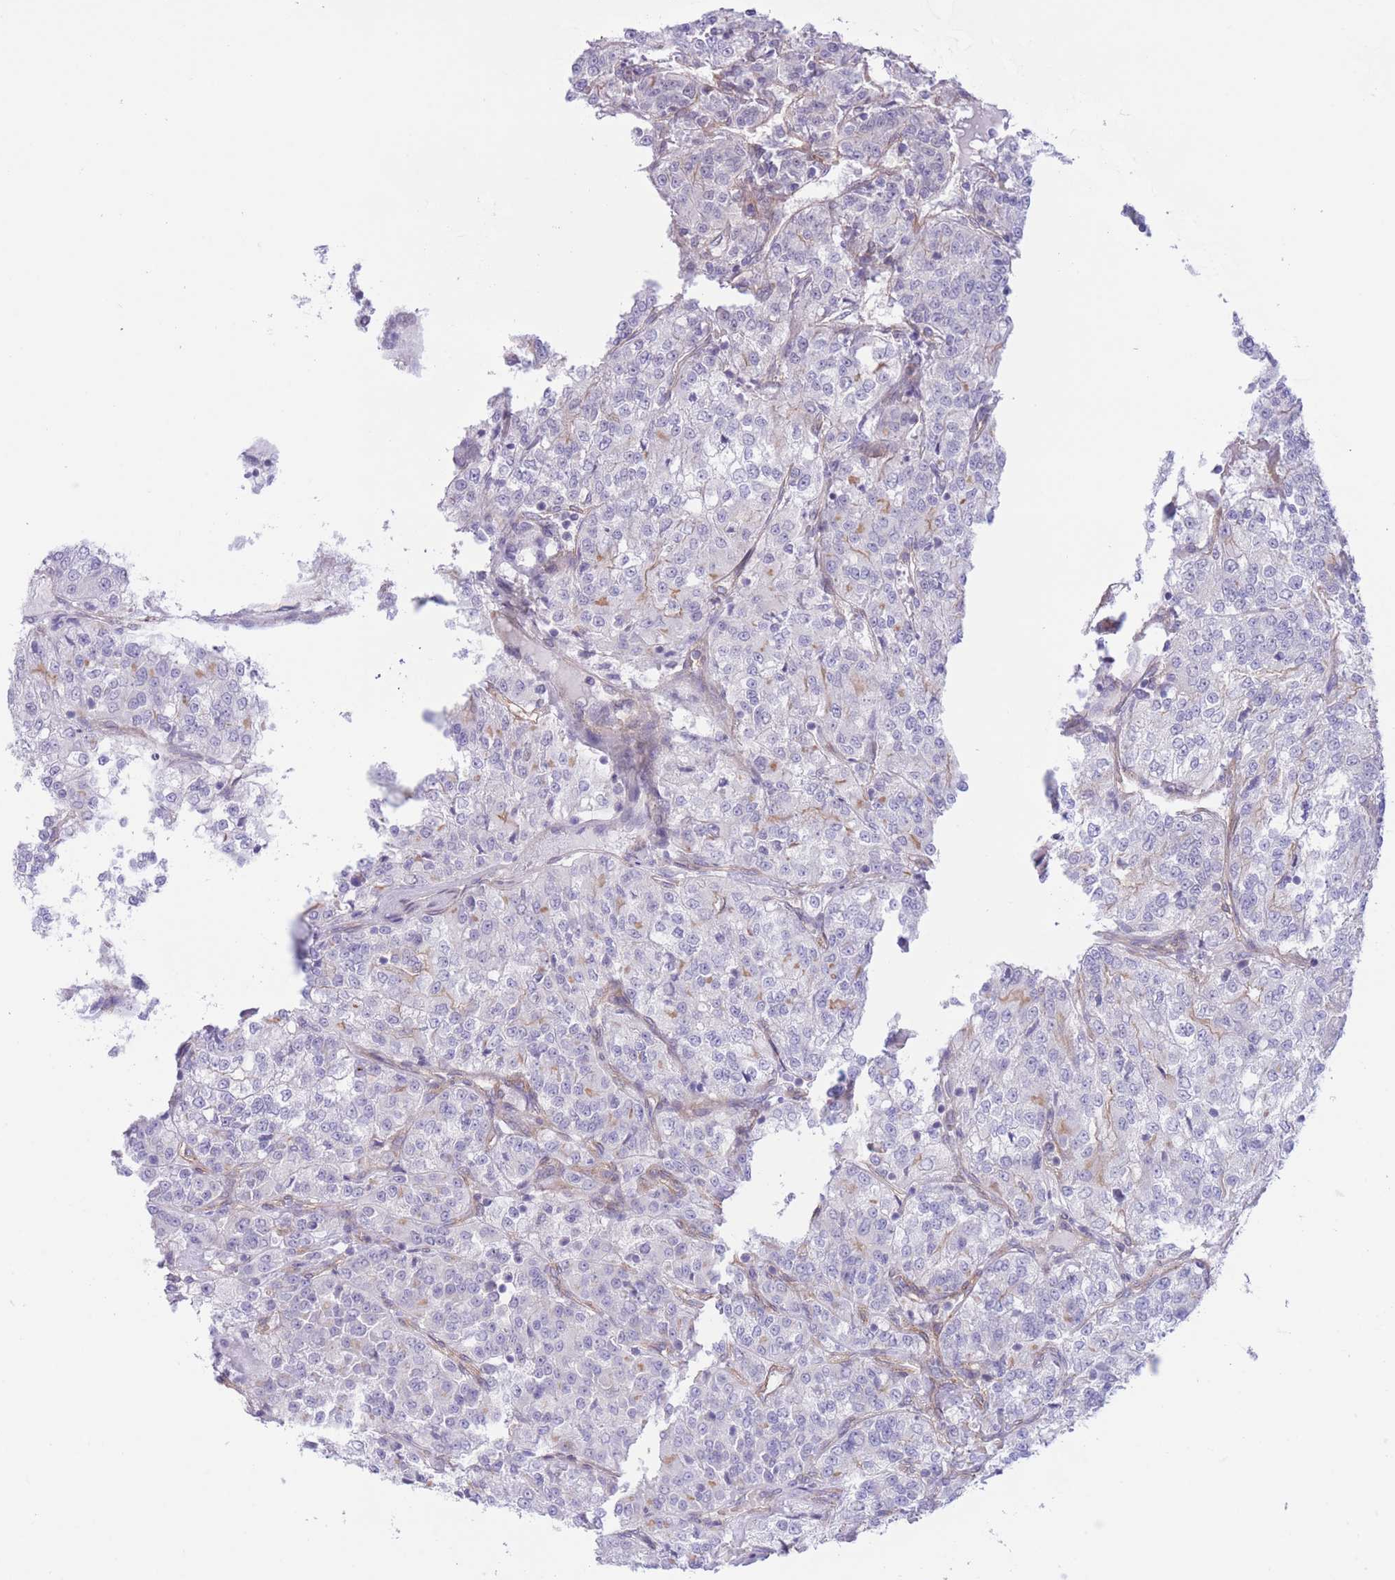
{"staining": {"intensity": "negative", "quantity": "none", "location": "none"}, "tissue": "renal cancer", "cell_type": "Tumor cells", "image_type": "cancer", "snomed": [{"axis": "morphology", "description": "Adenocarcinoma, NOS"}, {"axis": "topography", "description": "Kidney"}], "caption": "Photomicrograph shows no protein staining in tumor cells of renal cancer tissue. (DAB immunohistochemistry visualized using brightfield microscopy, high magnification).", "gene": "MRPS31", "patient": {"sex": "female", "age": 63}}